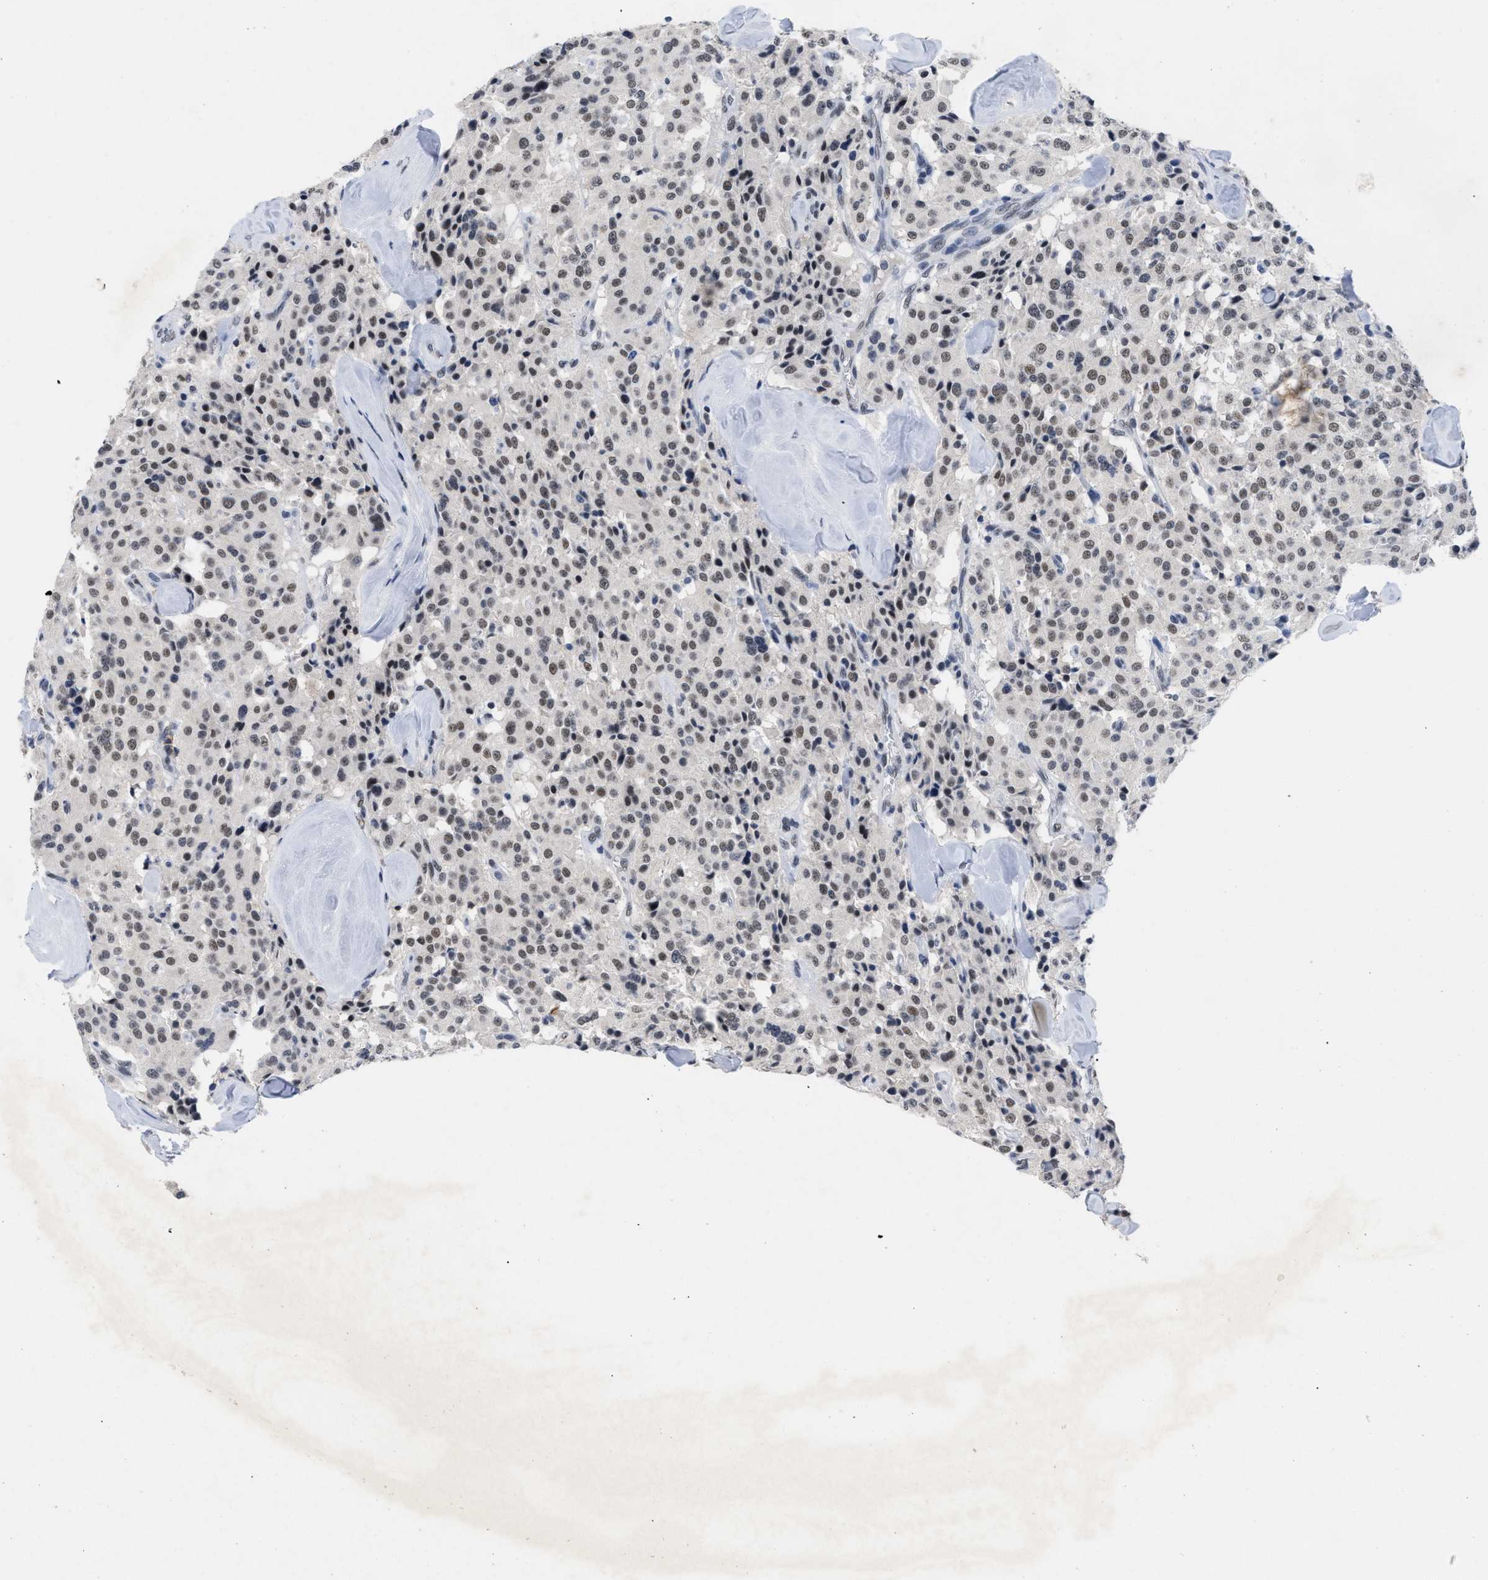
{"staining": {"intensity": "weak", "quantity": ">75%", "location": "nuclear"}, "tissue": "carcinoid", "cell_type": "Tumor cells", "image_type": "cancer", "snomed": [{"axis": "morphology", "description": "Carcinoid, malignant, NOS"}, {"axis": "topography", "description": "Lung"}], "caption": "Immunohistochemistry (DAB) staining of carcinoid (malignant) demonstrates weak nuclear protein expression in approximately >75% of tumor cells.", "gene": "GGNBP2", "patient": {"sex": "male", "age": 30}}